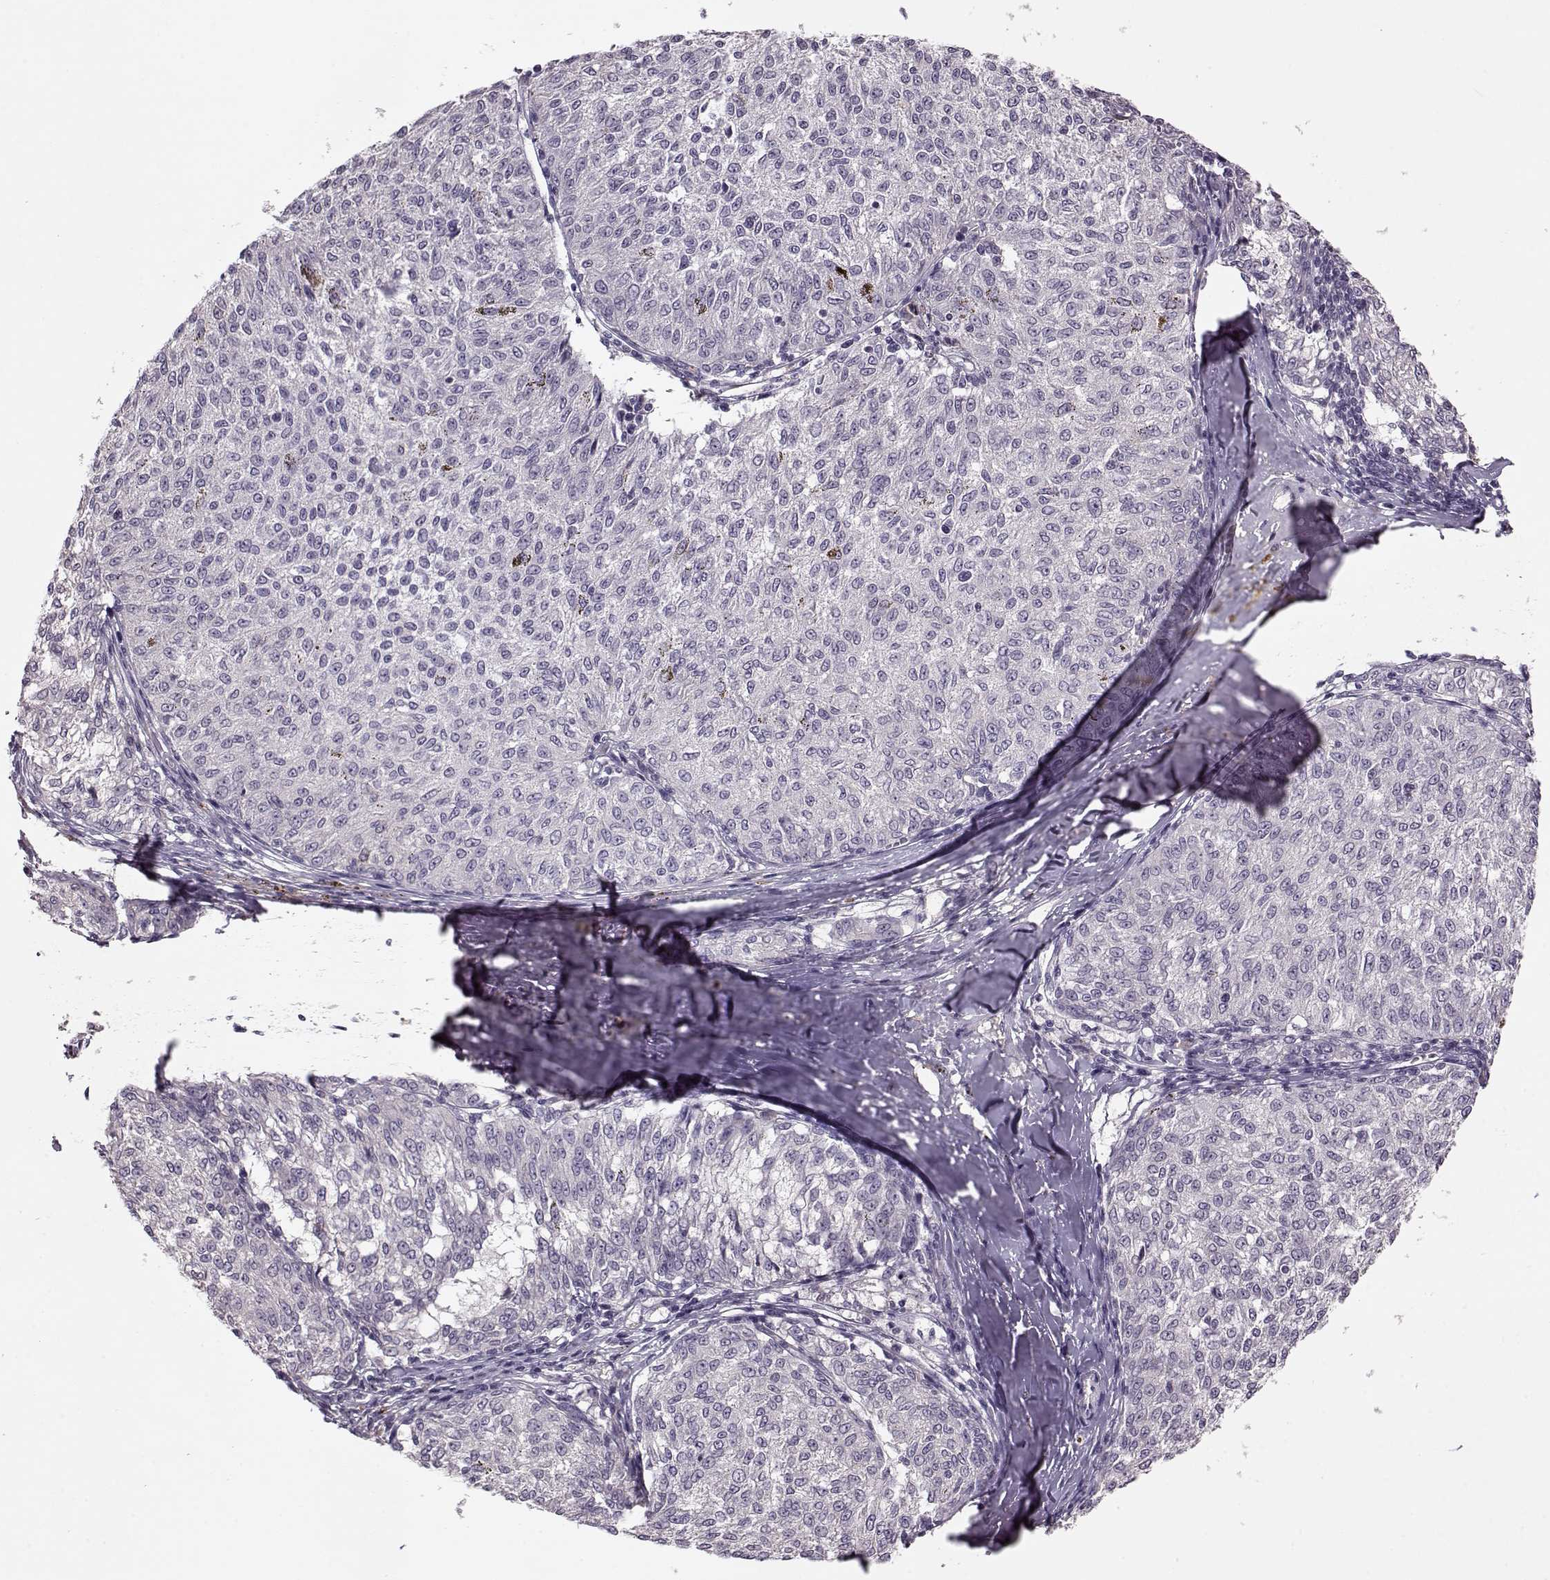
{"staining": {"intensity": "negative", "quantity": "none", "location": "none"}, "tissue": "melanoma", "cell_type": "Tumor cells", "image_type": "cancer", "snomed": [{"axis": "morphology", "description": "Malignant melanoma, NOS"}, {"axis": "topography", "description": "Skin"}], "caption": "Tumor cells show no significant protein staining in malignant melanoma.", "gene": "ACOT11", "patient": {"sex": "female", "age": 72}}